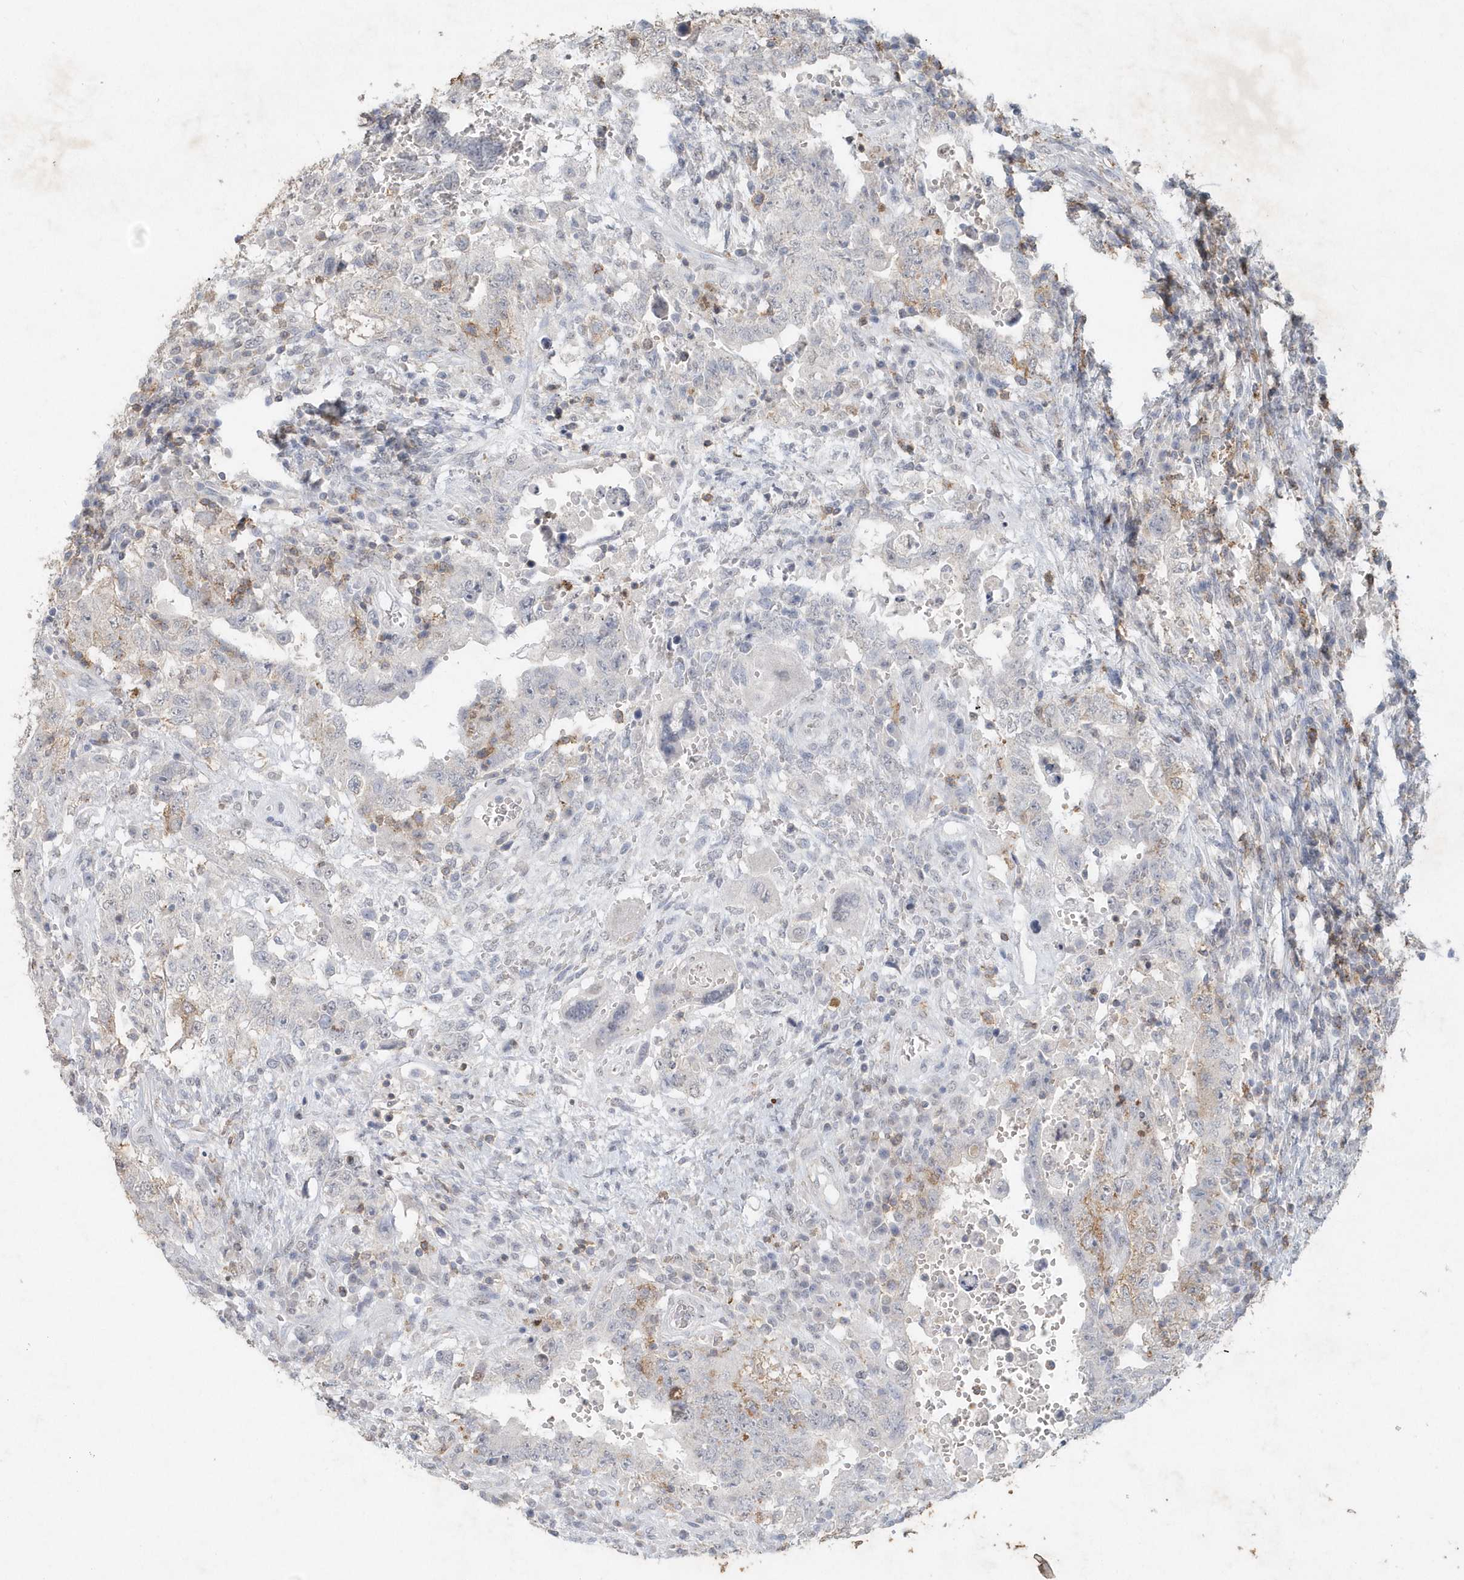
{"staining": {"intensity": "weak", "quantity": "<25%", "location": "cytoplasmic/membranous"}, "tissue": "testis cancer", "cell_type": "Tumor cells", "image_type": "cancer", "snomed": [{"axis": "morphology", "description": "Carcinoma, Embryonal, NOS"}, {"axis": "topography", "description": "Testis"}], "caption": "Testis cancer stained for a protein using immunohistochemistry (IHC) displays no expression tumor cells.", "gene": "PDCD1", "patient": {"sex": "male", "age": 26}}